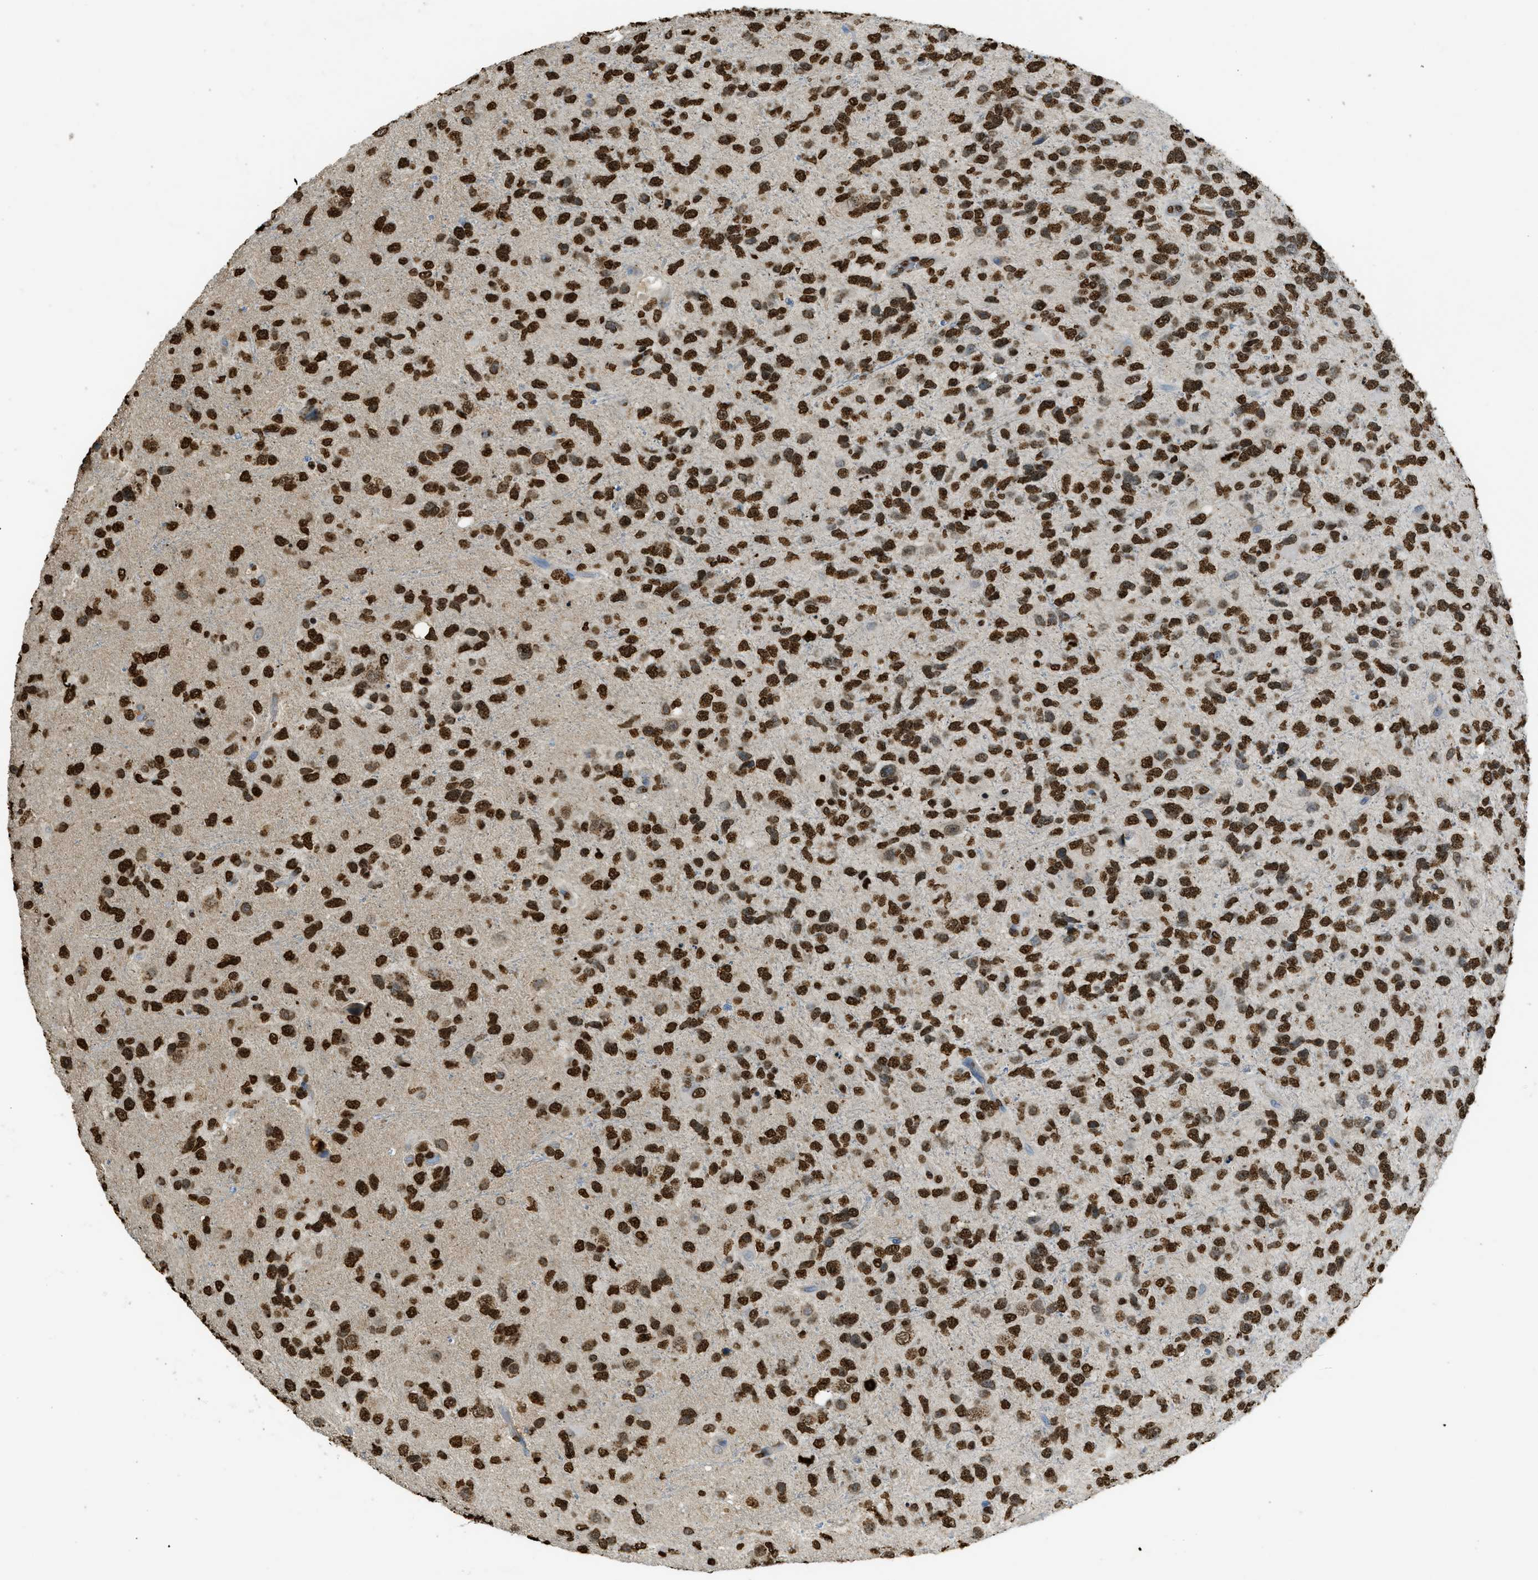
{"staining": {"intensity": "strong", "quantity": ">75%", "location": "nuclear"}, "tissue": "glioma", "cell_type": "Tumor cells", "image_type": "cancer", "snomed": [{"axis": "morphology", "description": "Glioma, malignant, High grade"}, {"axis": "topography", "description": "Brain"}], "caption": "The photomicrograph exhibits staining of glioma, revealing strong nuclear protein expression (brown color) within tumor cells. The staining is performed using DAB (3,3'-diaminobenzidine) brown chromogen to label protein expression. The nuclei are counter-stained blue using hematoxylin.", "gene": "NR5A2", "patient": {"sex": "female", "age": 58}}